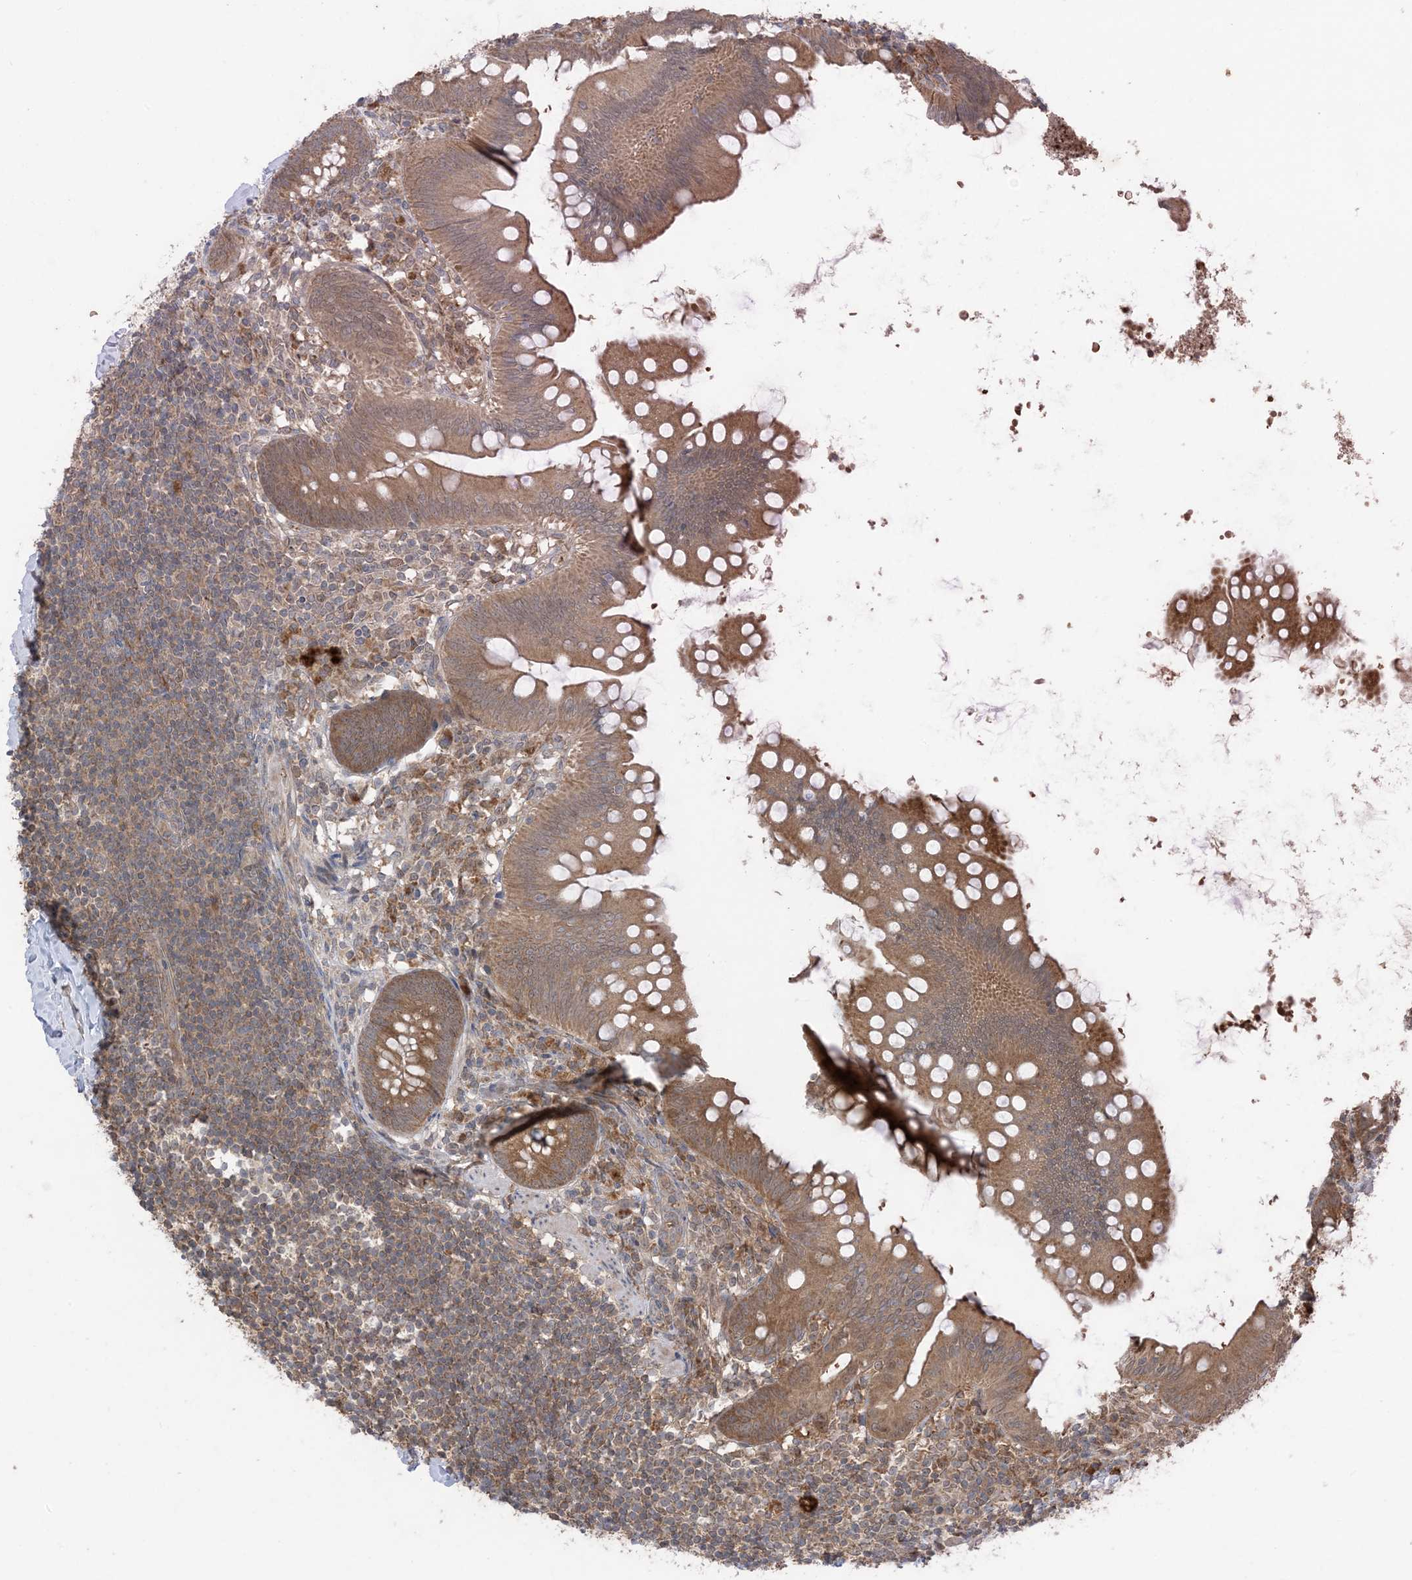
{"staining": {"intensity": "moderate", "quantity": ">75%", "location": "cytoplasmic/membranous"}, "tissue": "appendix", "cell_type": "Glandular cells", "image_type": "normal", "snomed": [{"axis": "morphology", "description": "Normal tissue, NOS"}, {"axis": "topography", "description": "Appendix"}], "caption": "A brown stain shows moderate cytoplasmic/membranous expression of a protein in glandular cells of unremarkable appendix.", "gene": "PUSL1", "patient": {"sex": "female", "age": 62}}